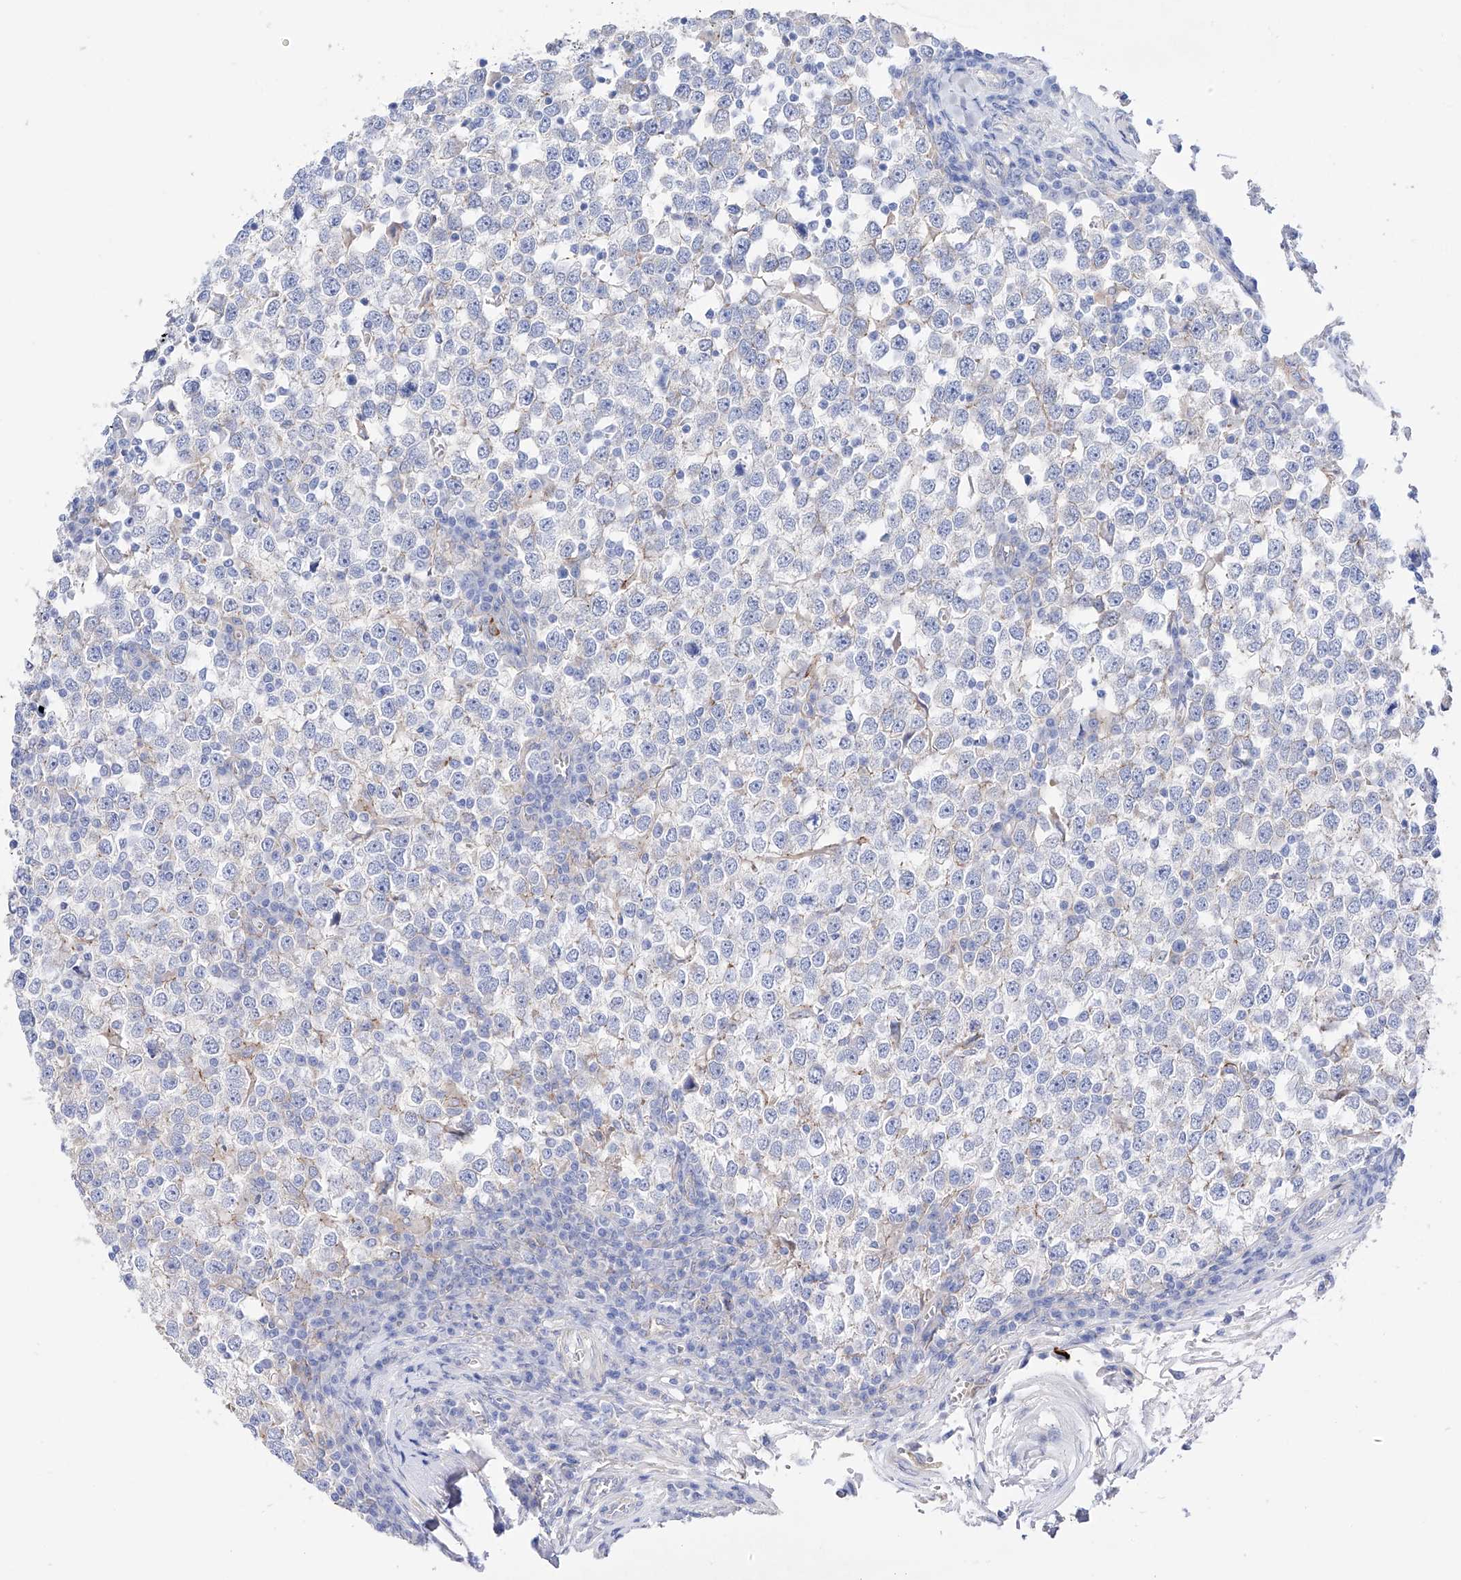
{"staining": {"intensity": "negative", "quantity": "none", "location": "none"}, "tissue": "testis cancer", "cell_type": "Tumor cells", "image_type": "cancer", "snomed": [{"axis": "morphology", "description": "Seminoma, NOS"}, {"axis": "topography", "description": "Testis"}], "caption": "Photomicrograph shows no protein positivity in tumor cells of testis seminoma tissue.", "gene": "ZNF653", "patient": {"sex": "male", "age": 65}}